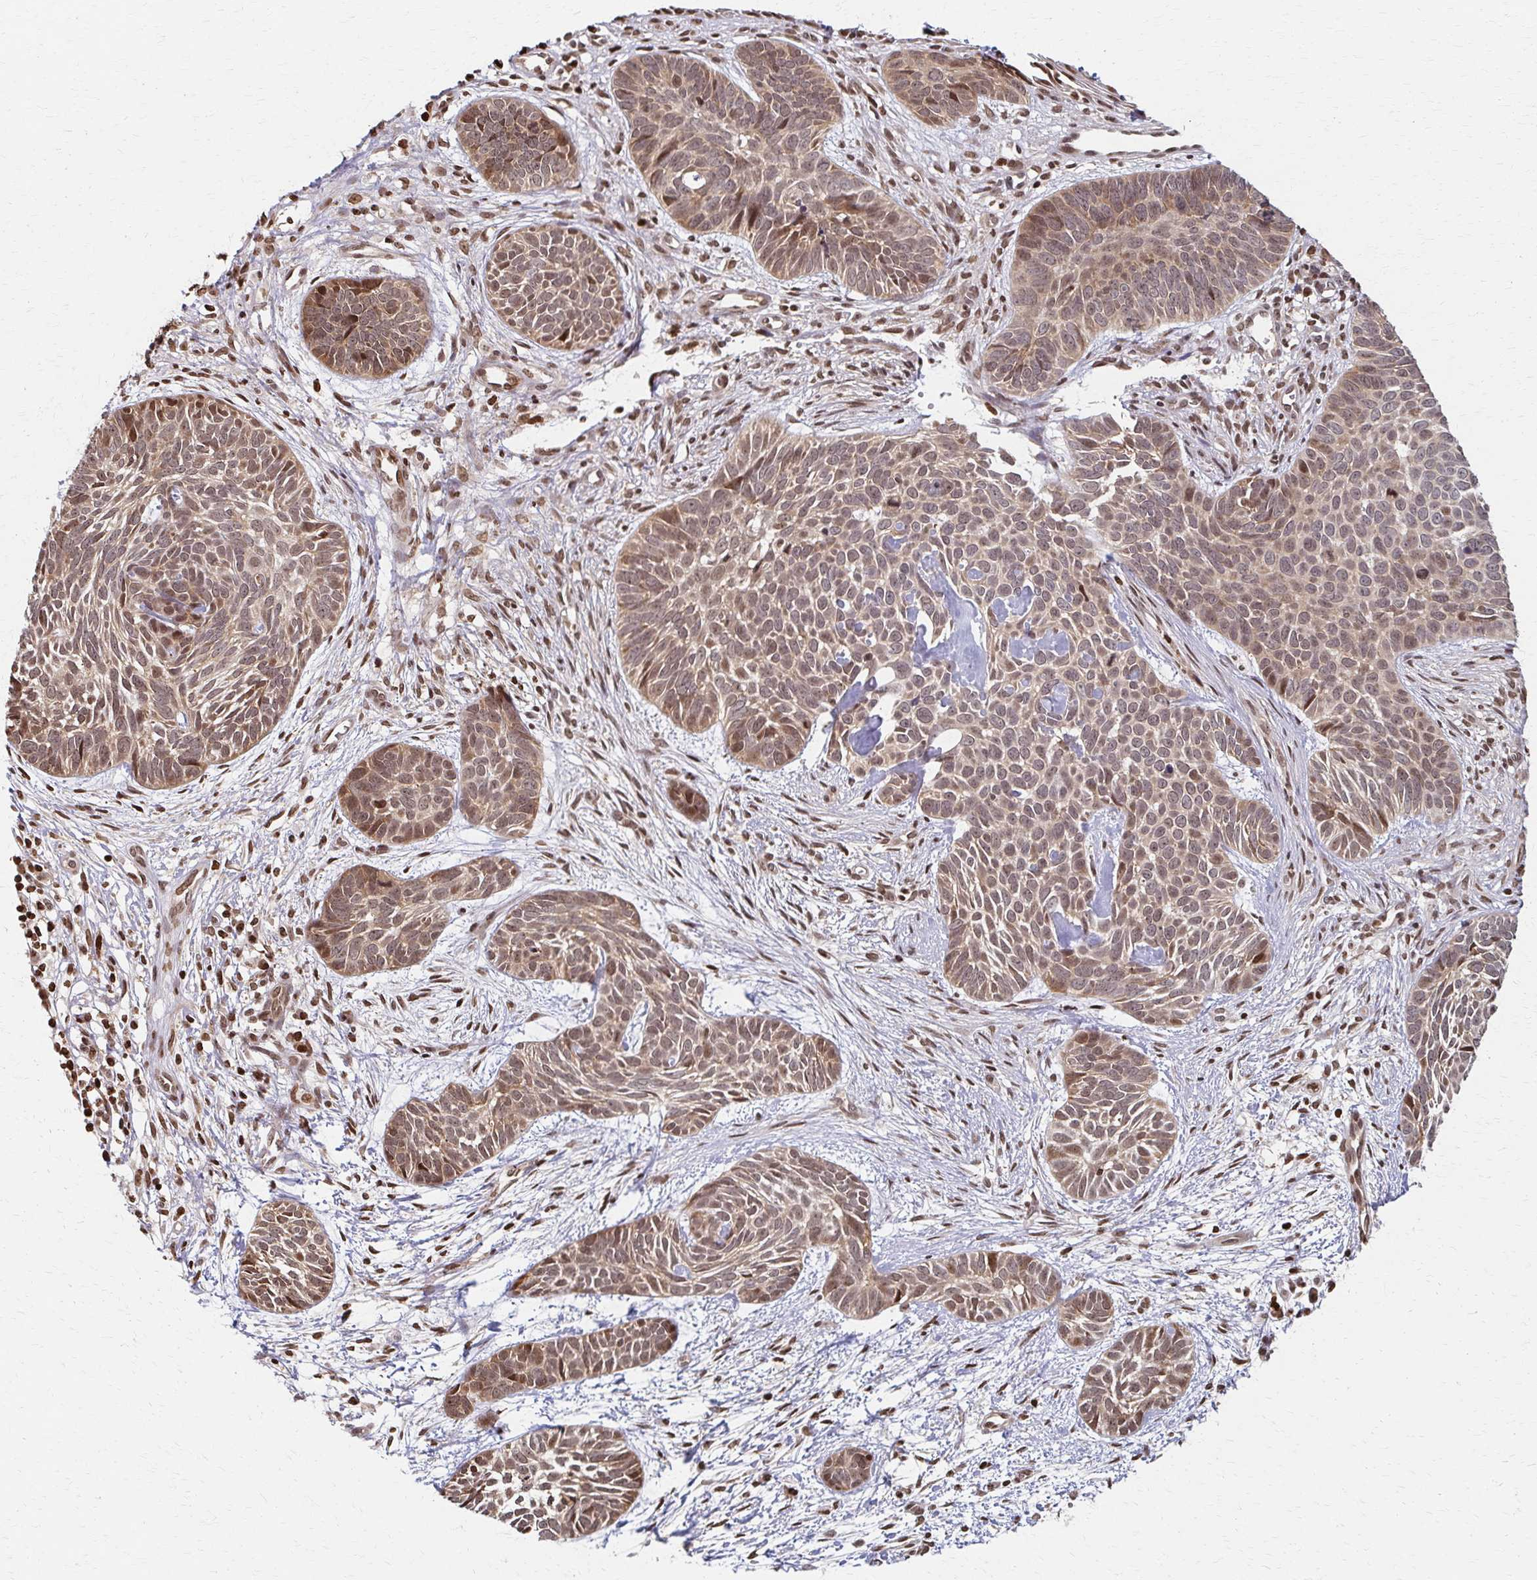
{"staining": {"intensity": "weak", "quantity": ">75%", "location": "cytoplasmic/membranous,nuclear"}, "tissue": "skin cancer", "cell_type": "Tumor cells", "image_type": "cancer", "snomed": [{"axis": "morphology", "description": "Basal cell carcinoma"}, {"axis": "topography", "description": "Skin"}], "caption": "Skin basal cell carcinoma was stained to show a protein in brown. There is low levels of weak cytoplasmic/membranous and nuclear expression in approximately >75% of tumor cells.", "gene": "PSMD7", "patient": {"sex": "male", "age": 69}}